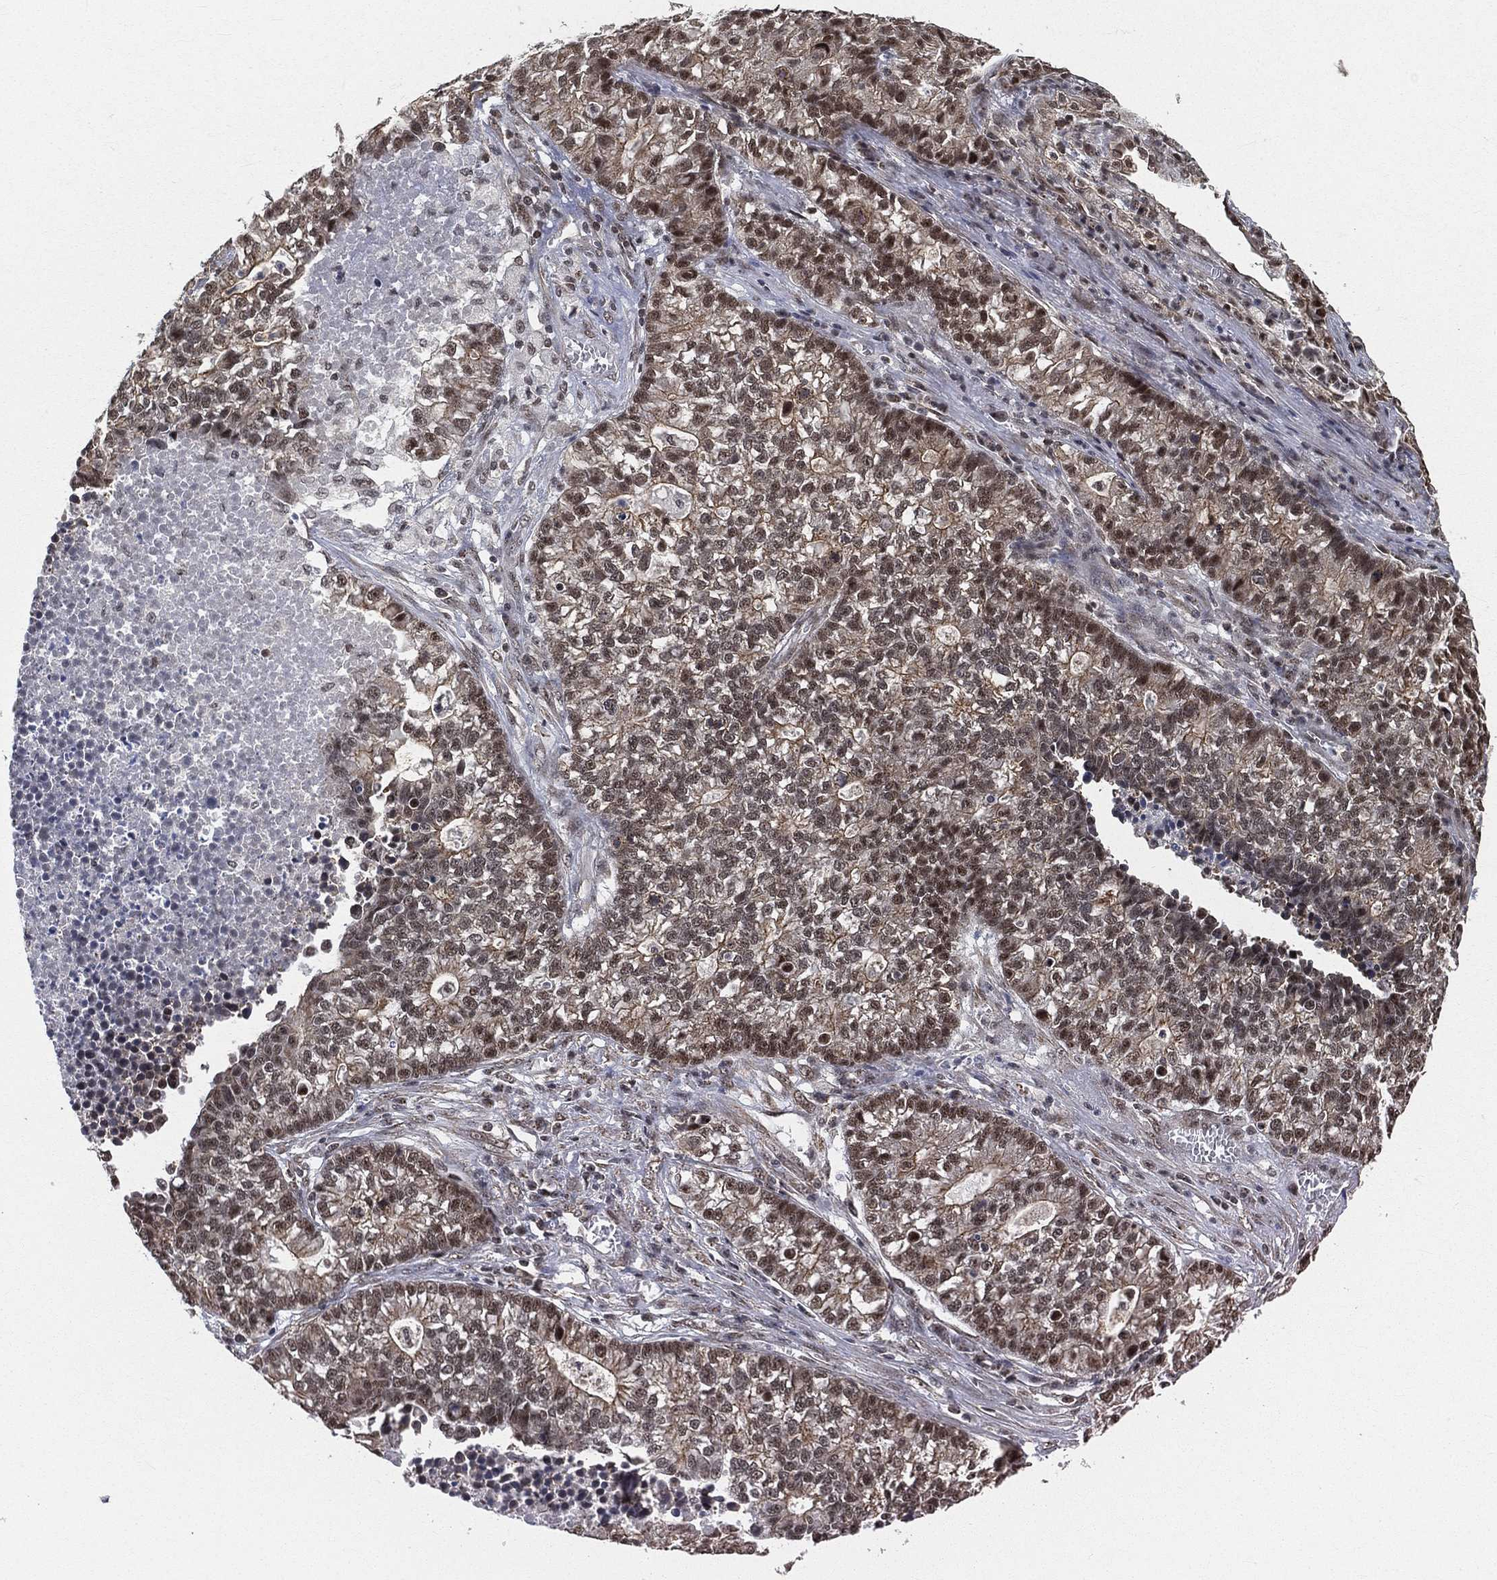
{"staining": {"intensity": "moderate", "quantity": "25%-75%", "location": "nuclear"}, "tissue": "lung cancer", "cell_type": "Tumor cells", "image_type": "cancer", "snomed": [{"axis": "morphology", "description": "Adenocarcinoma, NOS"}, {"axis": "topography", "description": "Lung"}], "caption": "This is an image of immunohistochemistry (IHC) staining of lung adenocarcinoma, which shows moderate expression in the nuclear of tumor cells.", "gene": "RSRC2", "patient": {"sex": "male", "age": 57}}